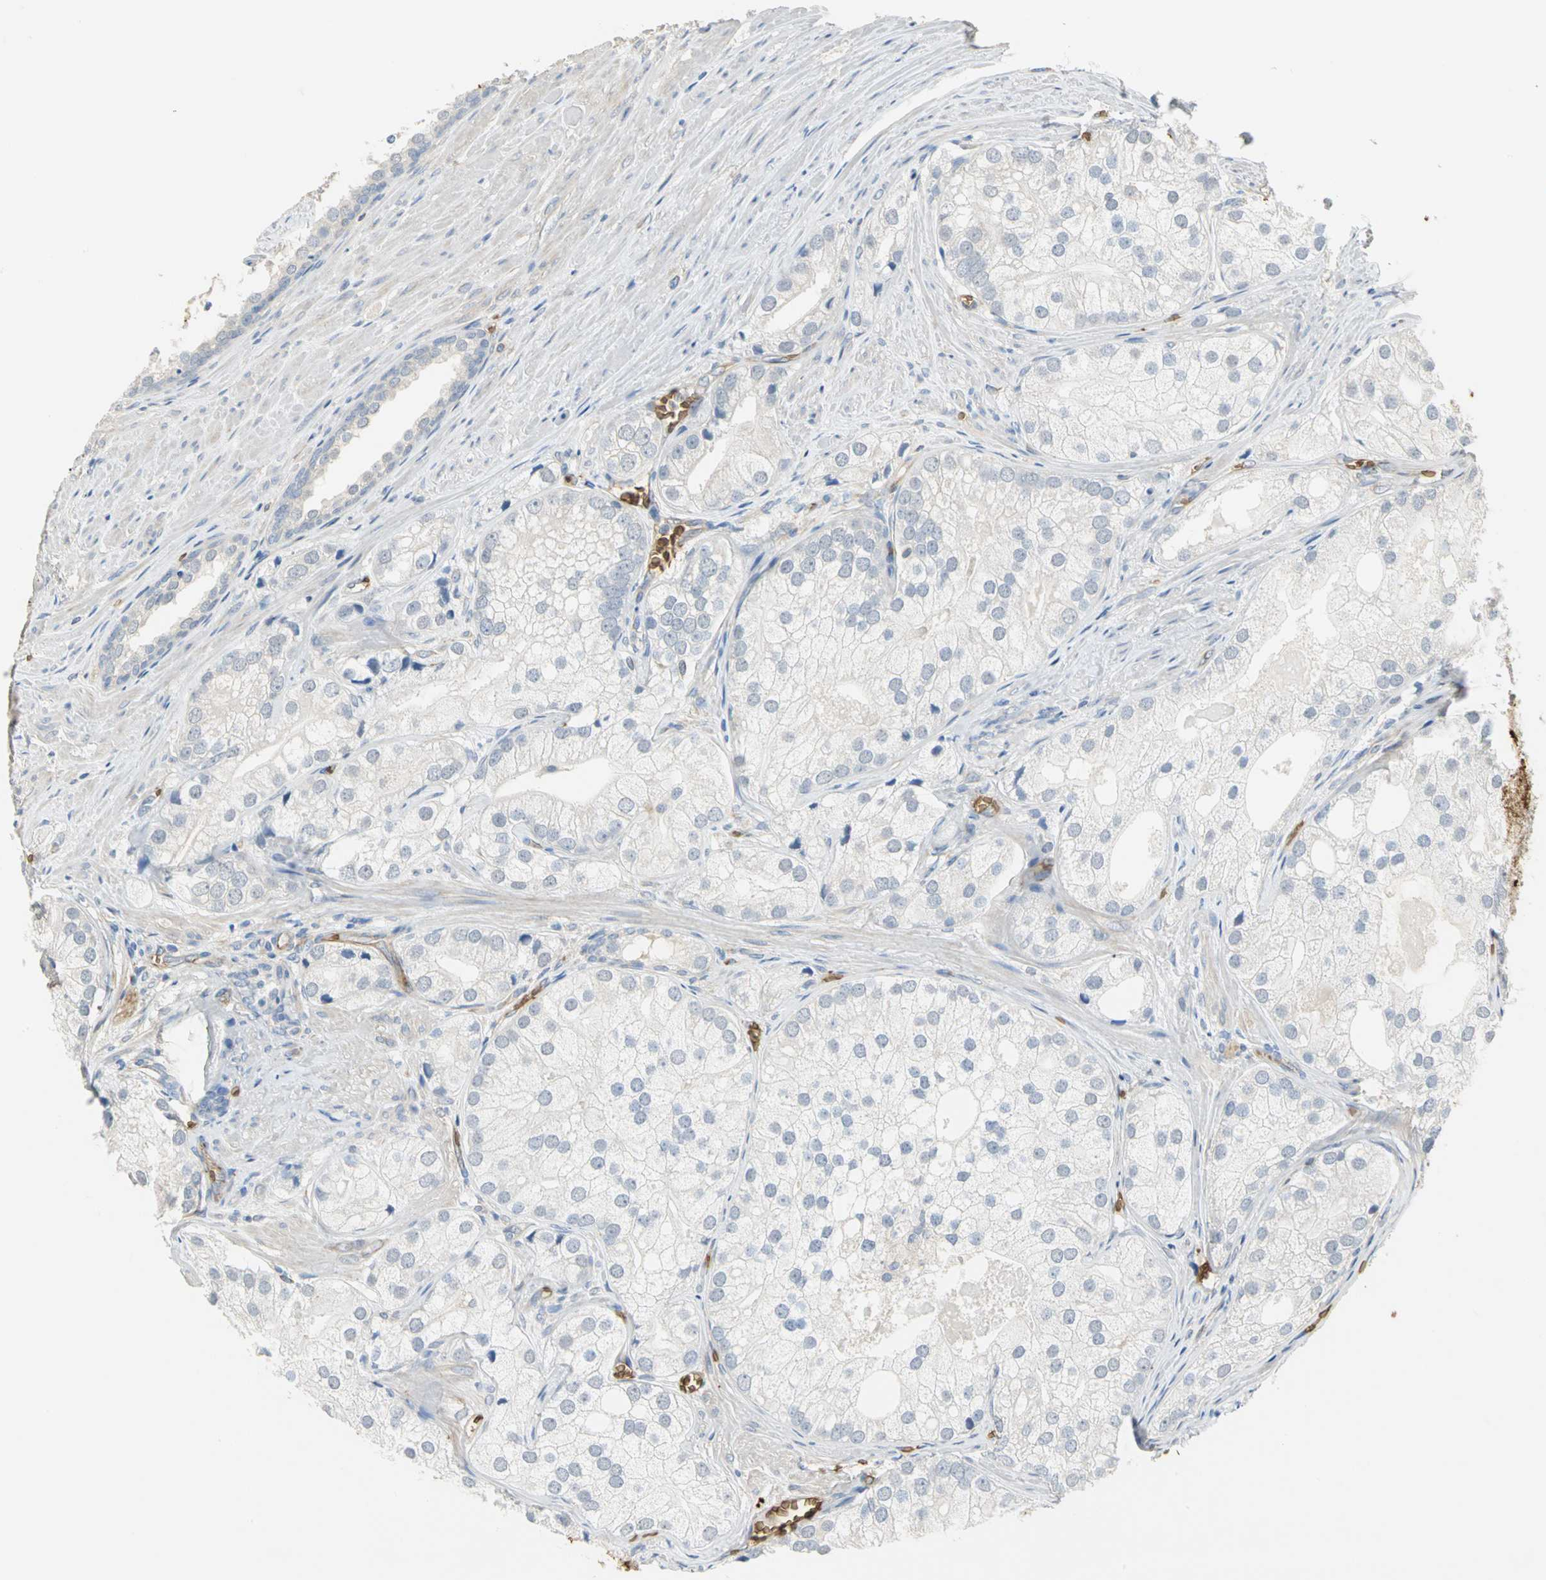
{"staining": {"intensity": "negative", "quantity": "none", "location": "none"}, "tissue": "prostate cancer", "cell_type": "Tumor cells", "image_type": "cancer", "snomed": [{"axis": "morphology", "description": "Adenocarcinoma, Low grade"}, {"axis": "topography", "description": "Prostate"}], "caption": "A high-resolution histopathology image shows immunohistochemistry staining of adenocarcinoma (low-grade) (prostate), which demonstrates no significant staining in tumor cells.", "gene": "TREM1", "patient": {"sex": "male", "age": 69}}